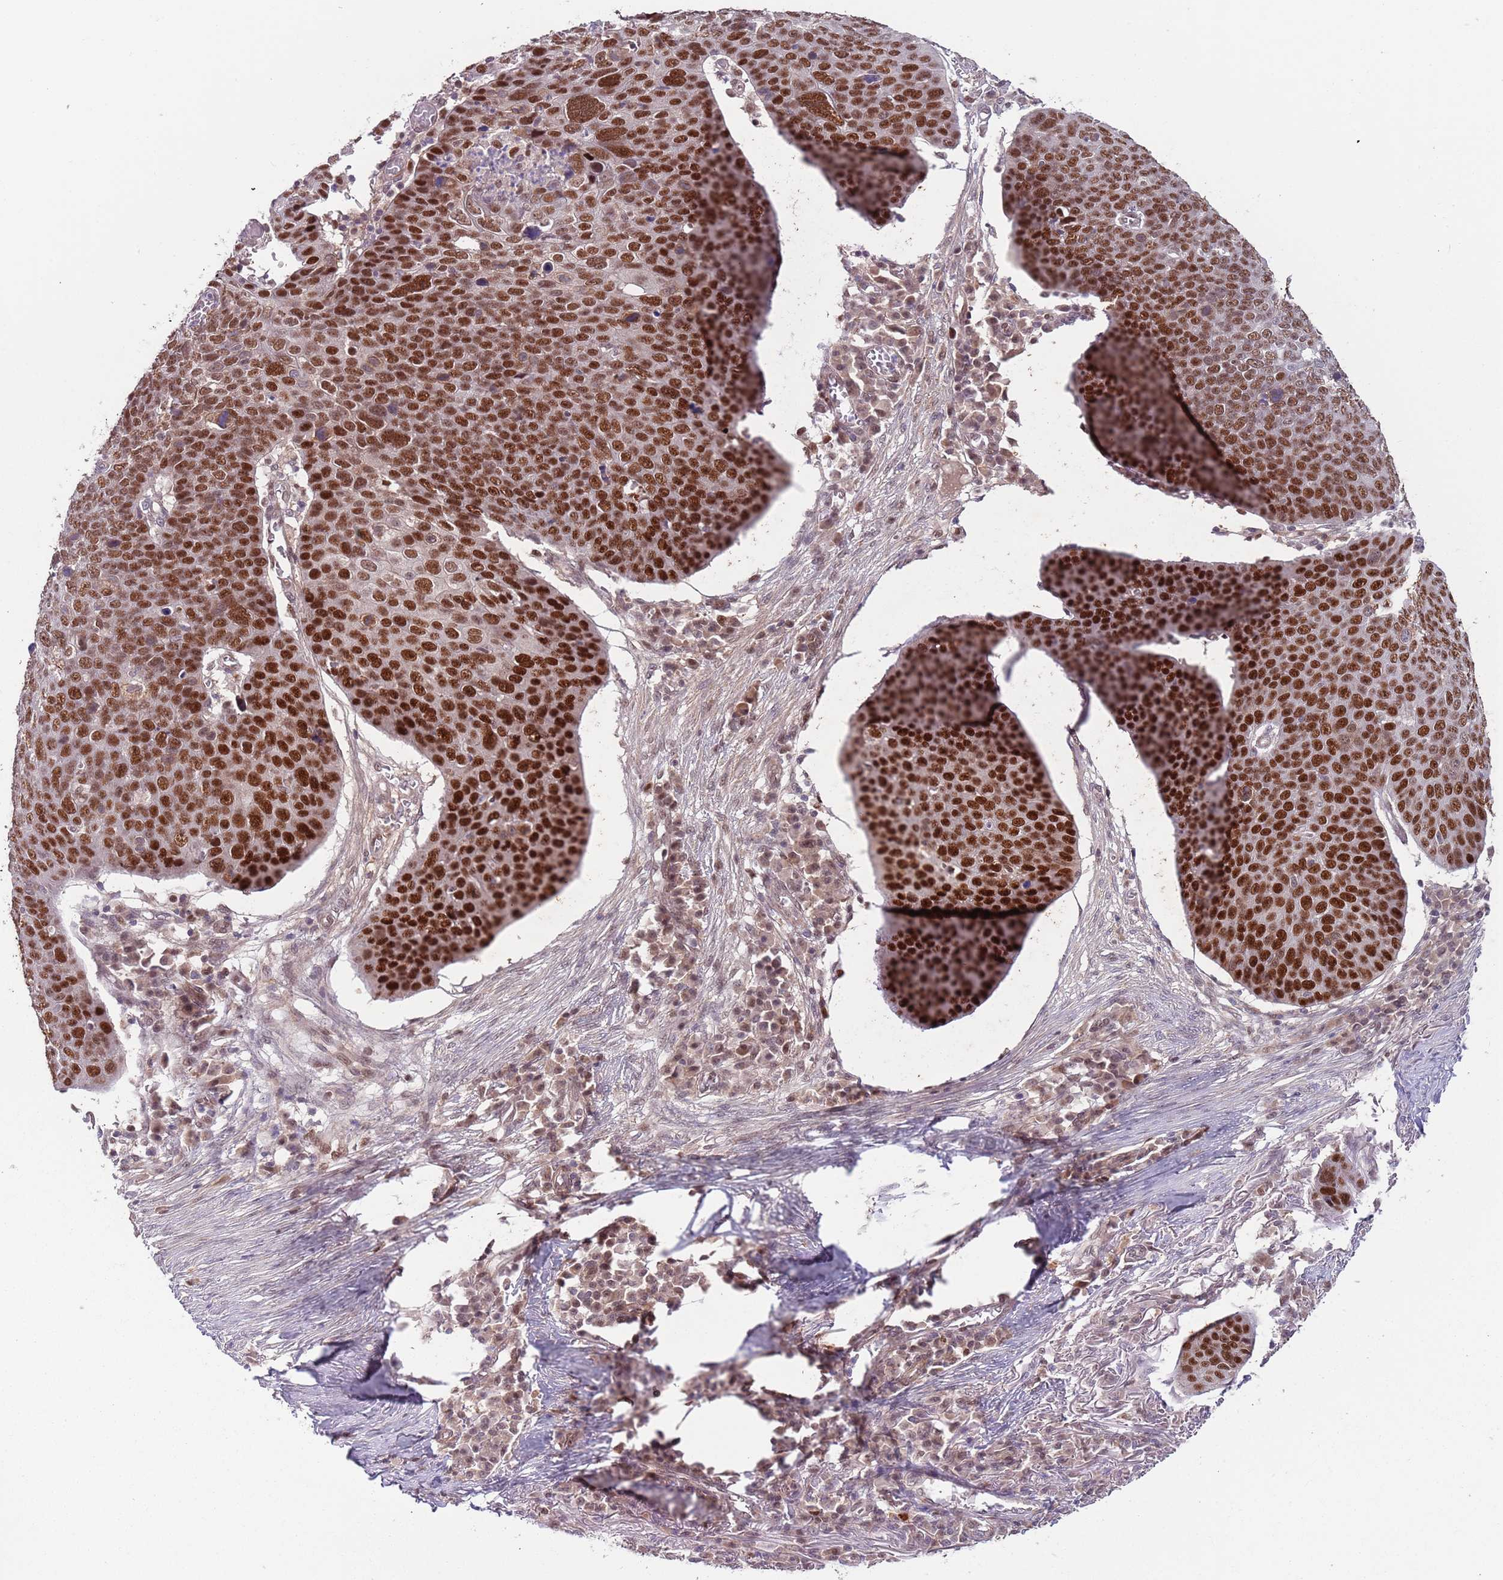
{"staining": {"intensity": "strong", "quantity": ">75%", "location": "nuclear"}, "tissue": "skin cancer", "cell_type": "Tumor cells", "image_type": "cancer", "snomed": [{"axis": "morphology", "description": "Squamous cell carcinoma, NOS"}, {"axis": "topography", "description": "Skin"}], "caption": "An image of human squamous cell carcinoma (skin) stained for a protein reveals strong nuclear brown staining in tumor cells. (DAB (3,3'-diaminobenzidine) IHC, brown staining for protein, blue staining for nuclei).", "gene": "RMND5B", "patient": {"sex": "male", "age": 71}}